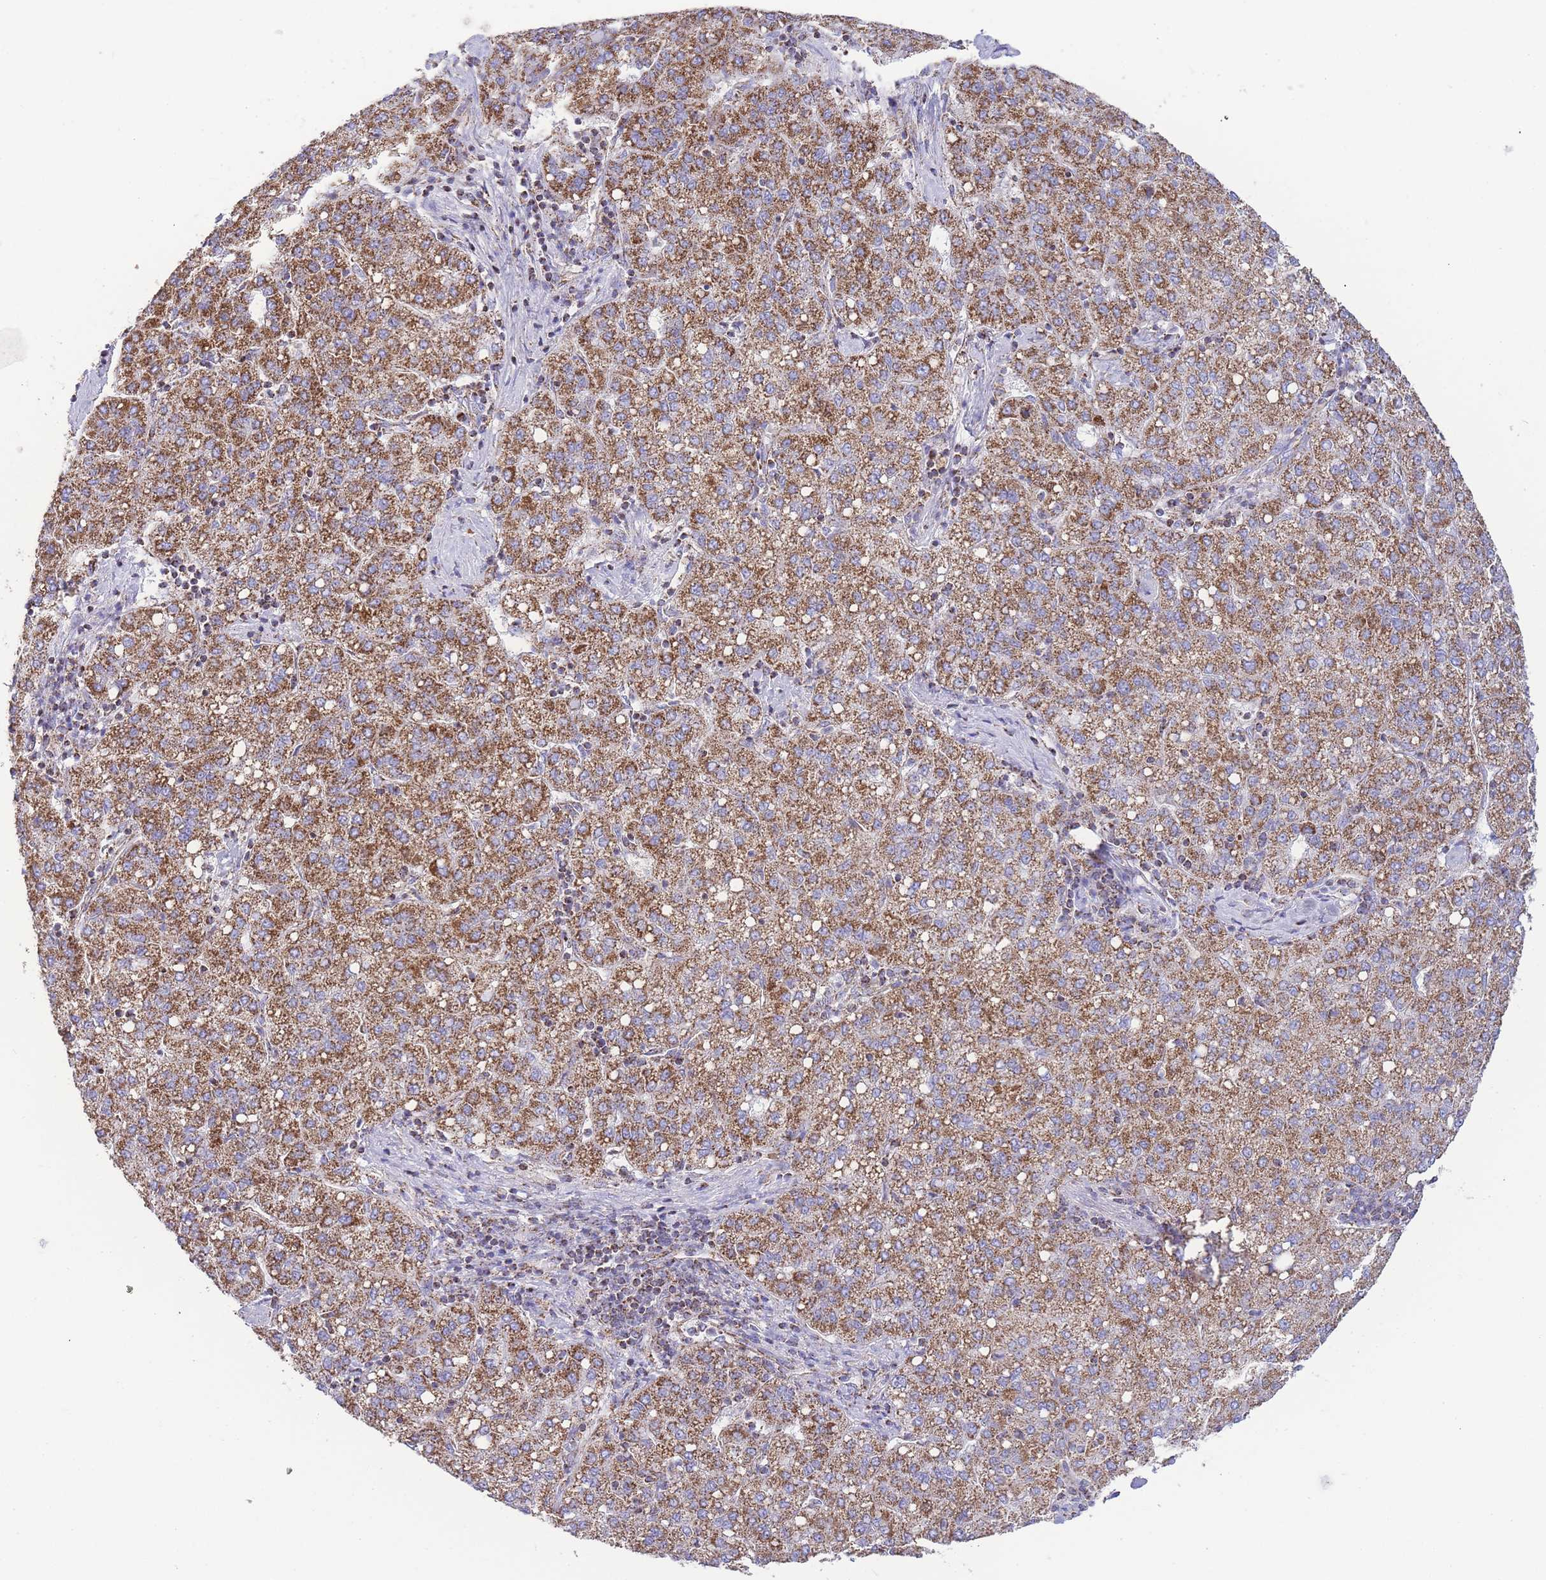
{"staining": {"intensity": "strong", "quantity": ">75%", "location": "cytoplasmic/membranous"}, "tissue": "liver cancer", "cell_type": "Tumor cells", "image_type": "cancer", "snomed": [{"axis": "morphology", "description": "Carcinoma, Hepatocellular, NOS"}, {"axis": "topography", "description": "Liver"}], "caption": "DAB immunohistochemical staining of human hepatocellular carcinoma (liver) shows strong cytoplasmic/membranous protein staining in about >75% of tumor cells.", "gene": "GSTM1", "patient": {"sex": "male", "age": 65}}